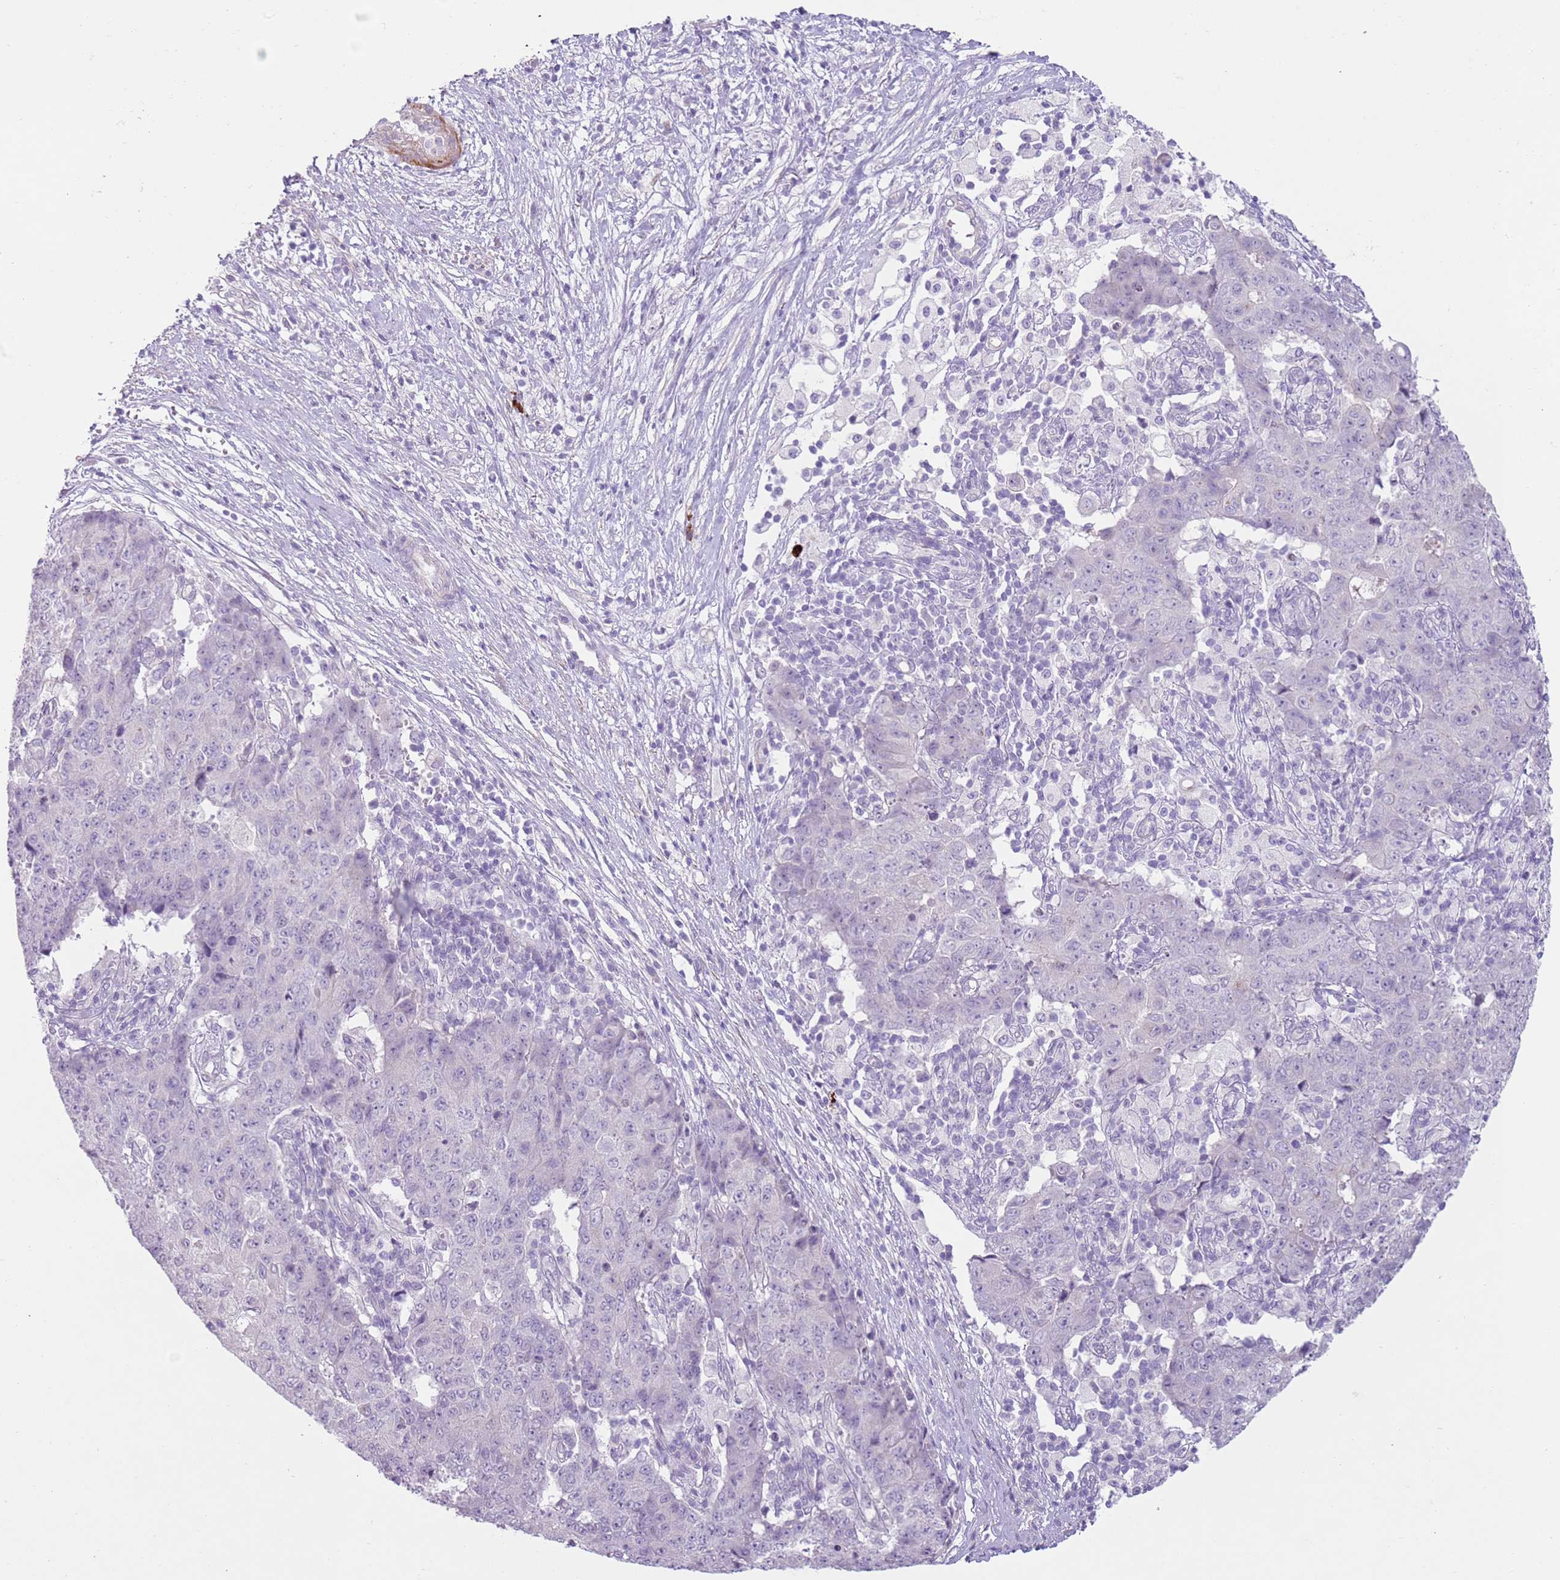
{"staining": {"intensity": "negative", "quantity": "none", "location": "none"}, "tissue": "ovarian cancer", "cell_type": "Tumor cells", "image_type": "cancer", "snomed": [{"axis": "morphology", "description": "Carcinoma, endometroid"}, {"axis": "topography", "description": "Ovary"}], "caption": "Immunohistochemical staining of endometroid carcinoma (ovarian) demonstrates no significant positivity in tumor cells.", "gene": "ZNF239", "patient": {"sex": "female", "age": 42}}